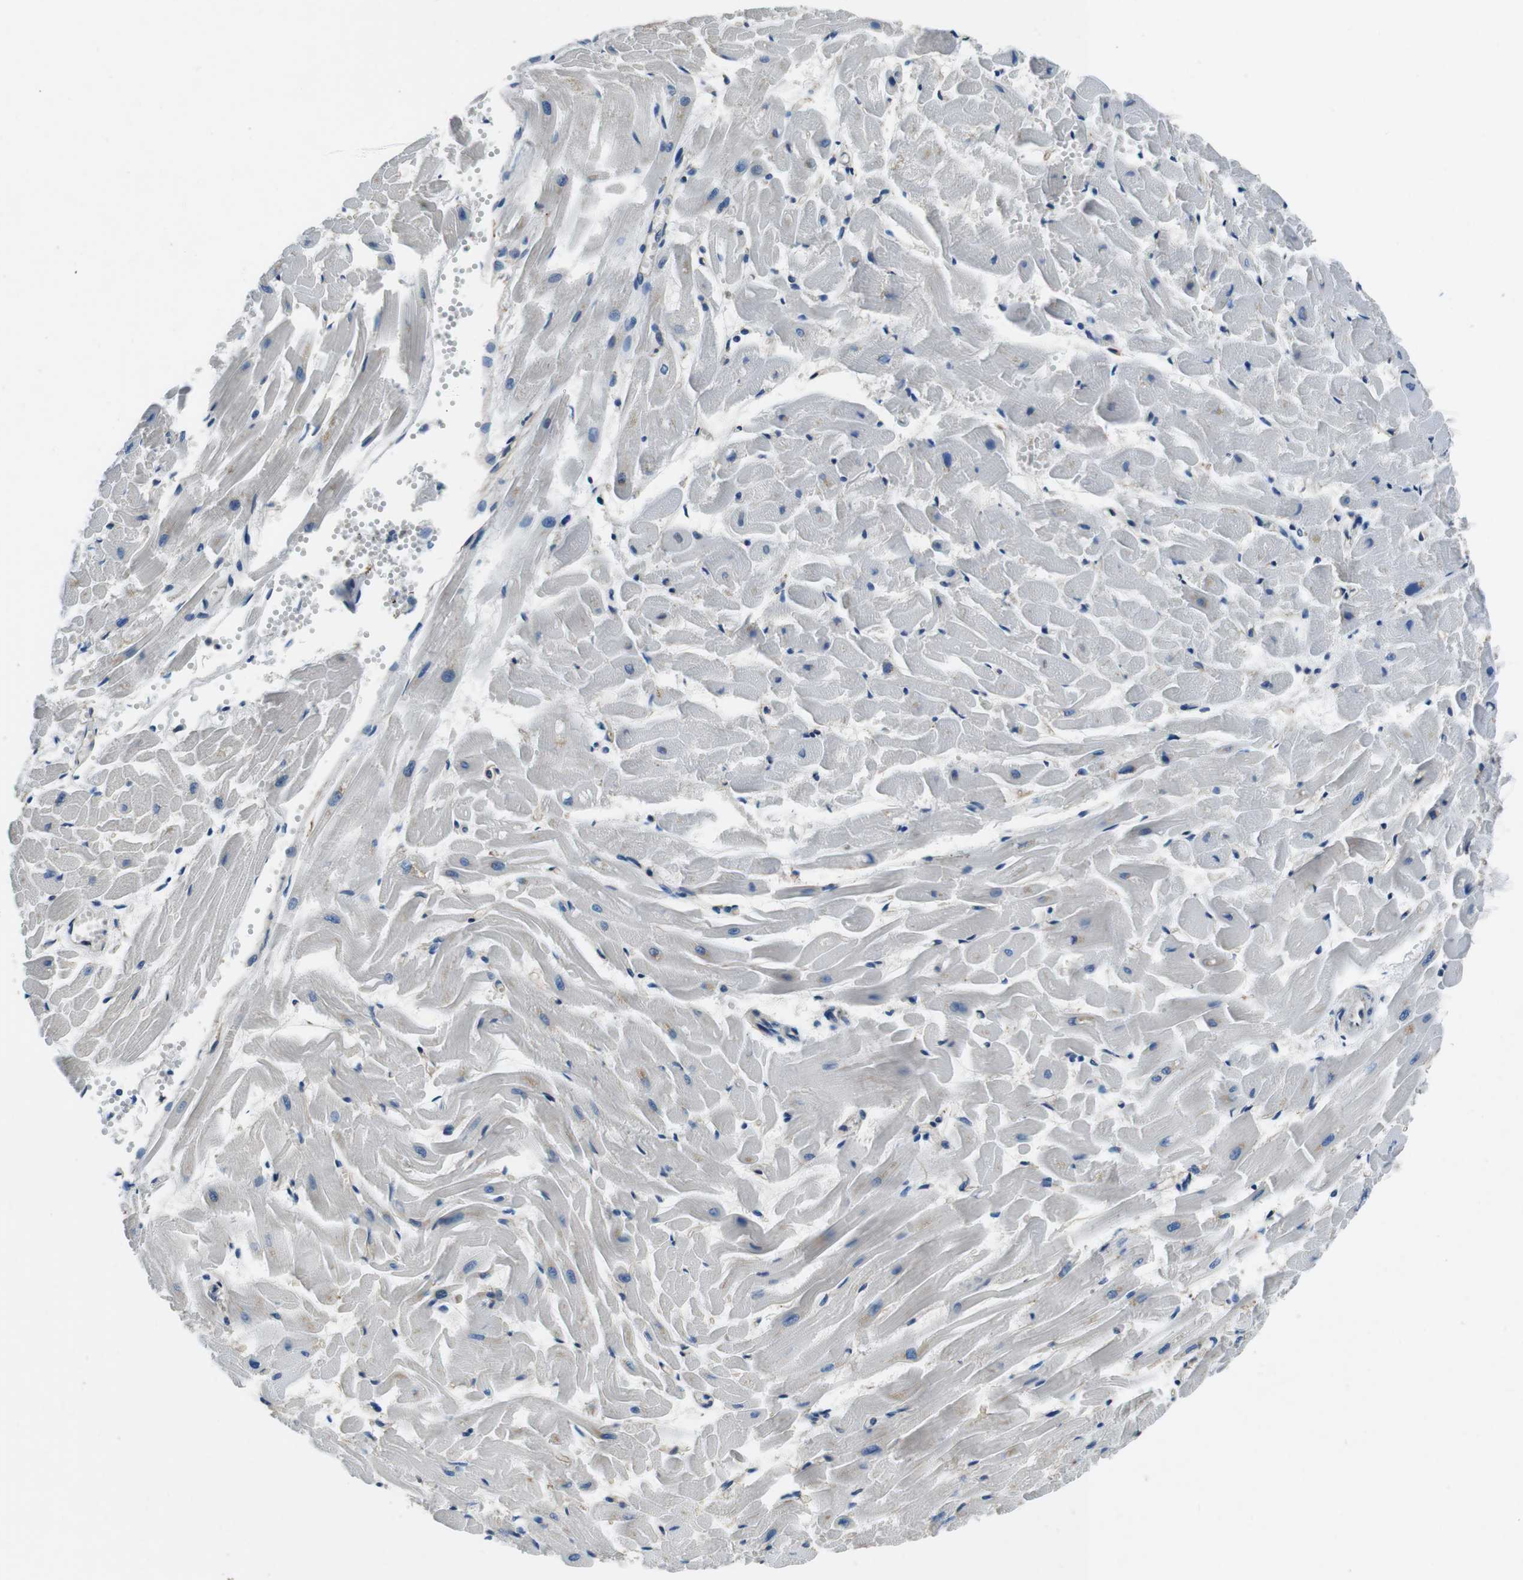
{"staining": {"intensity": "weak", "quantity": "<25%", "location": "cytoplasmic/membranous"}, "tissue": "heart muscle", "cell_type": "Cardiomyocytes", "image_type": "normal", "snomed": [{"axis": "morphology", "description": "Normal tissue, NOS"}, {"axis": "topography", "description": "Heart"}], "caption": "IHC of normal human heart muscle exhibits no staining in cardiomyocytes.", "gene": "CASQ1", "patient": {"sex": "female", "age": 19}}